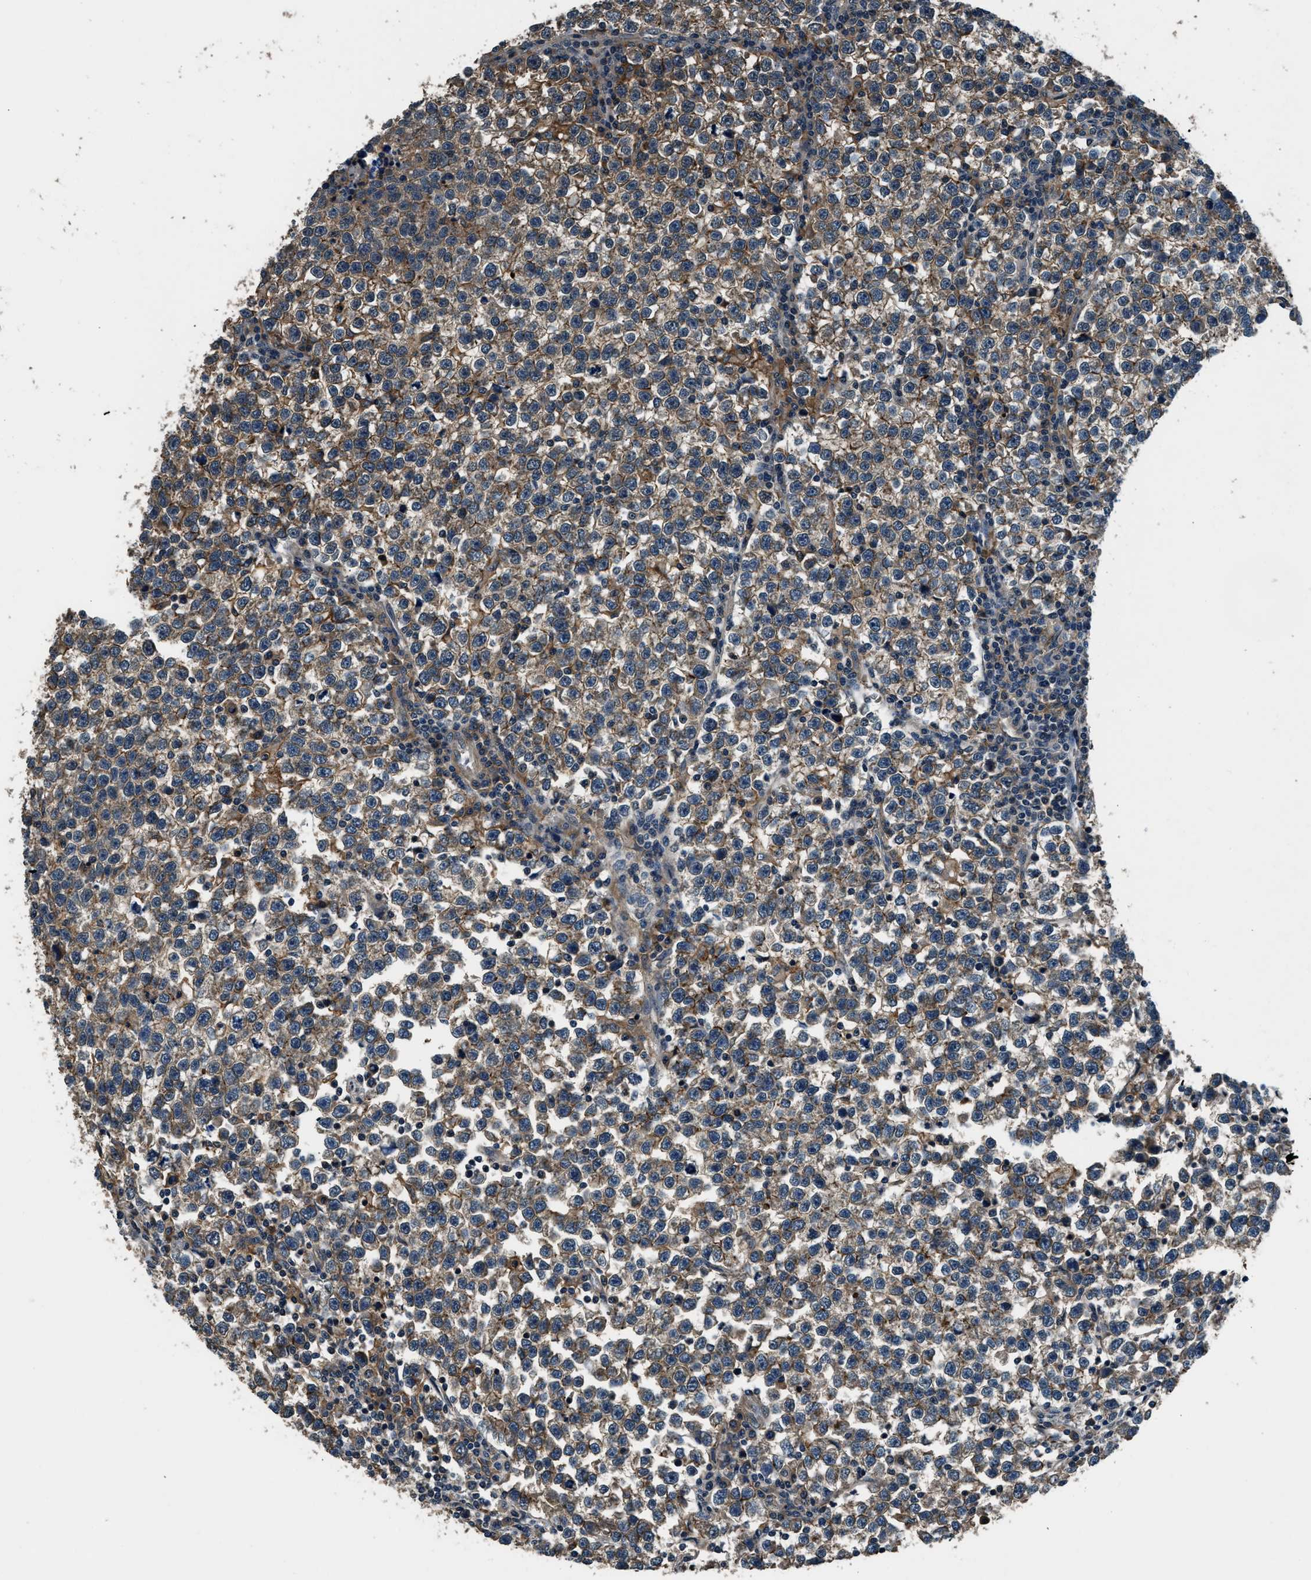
{"staining": {"intensity": "moderate", "quantity": "25%-75%", "location": "cytoplasmic/membranous"}, "tissue": "testis cancer", "cell_type": "Tumor cells", "image_type": "cancer", "snomed": [{"axis": "morphology", "description": "Normal tissue, NOS"}, {"axis": "morphology", "description": "Seminoma, NOS"}, {"axis": "topography", "description": "Testis"}], "caption": "Immunohistochemistry (DAB) staining of testis seminoma exhibits moderate cytoplasmic/membranous protein positivity in approximately 25%-75% of tumor cells.", "gene": "ARHGEF11", "patient": {"sex": "male", "age": 43}}